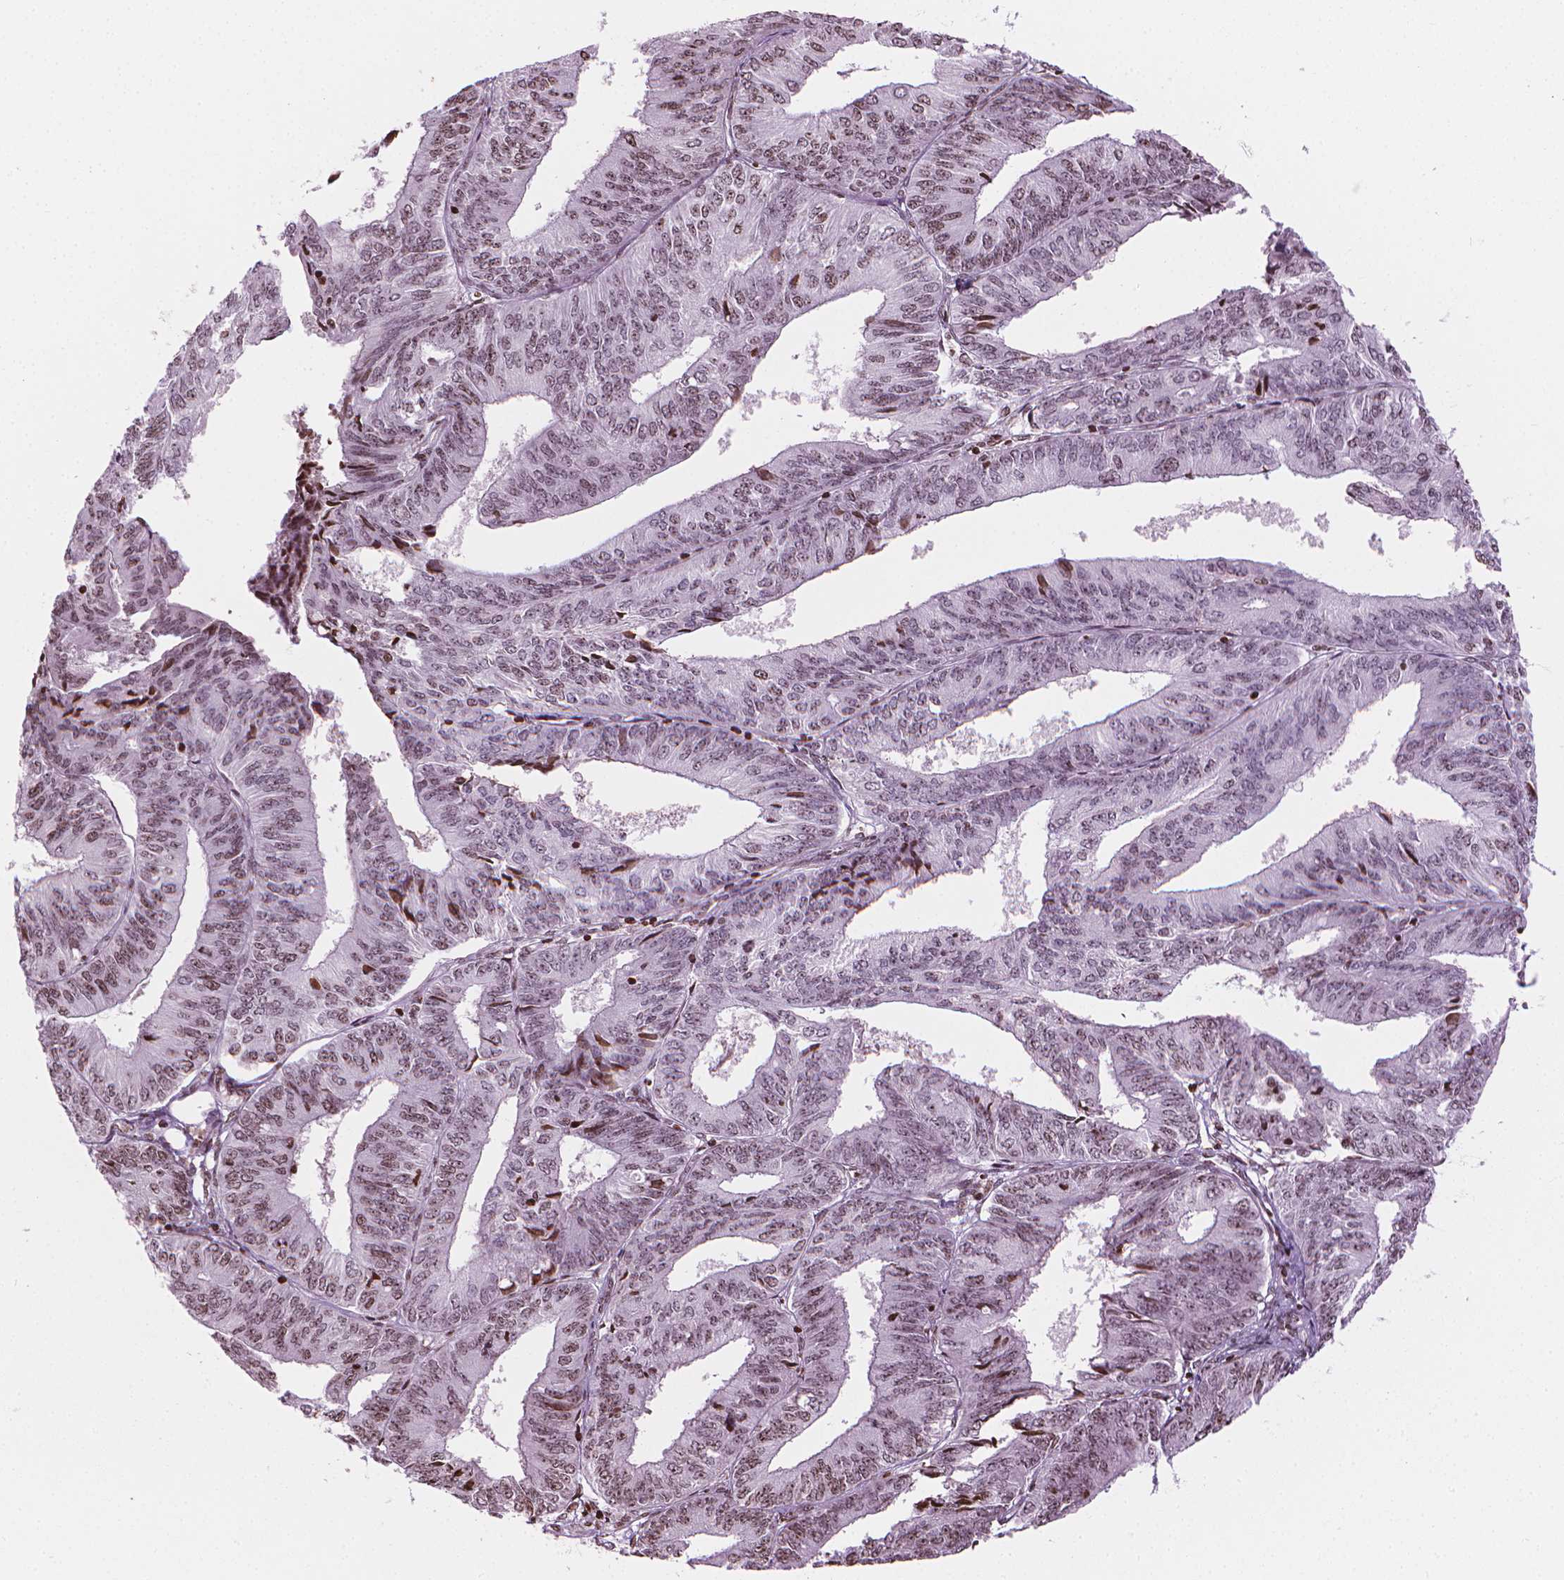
{"staining": {"intensity": "moderate", "quantity": "25%-75%", "location": "nuclear"}, "tissue": "endometrial cancer", "cell_type": "Tumor cells", "image_type": "cancer", "snomed": [{"axis": "morphology", "description": "Adenocarcinoma, NOS"}, {"axis": "topography", "description": "Endometrium"}], "caption": "Human endometrial adenocarcinoma stained for a protein (brown) displays moderate nuclear positive positivity in about 25%-75% of tumor cells.", "gene": "PIP4K2A", "patient": {"sex": "female", "age": 58}}